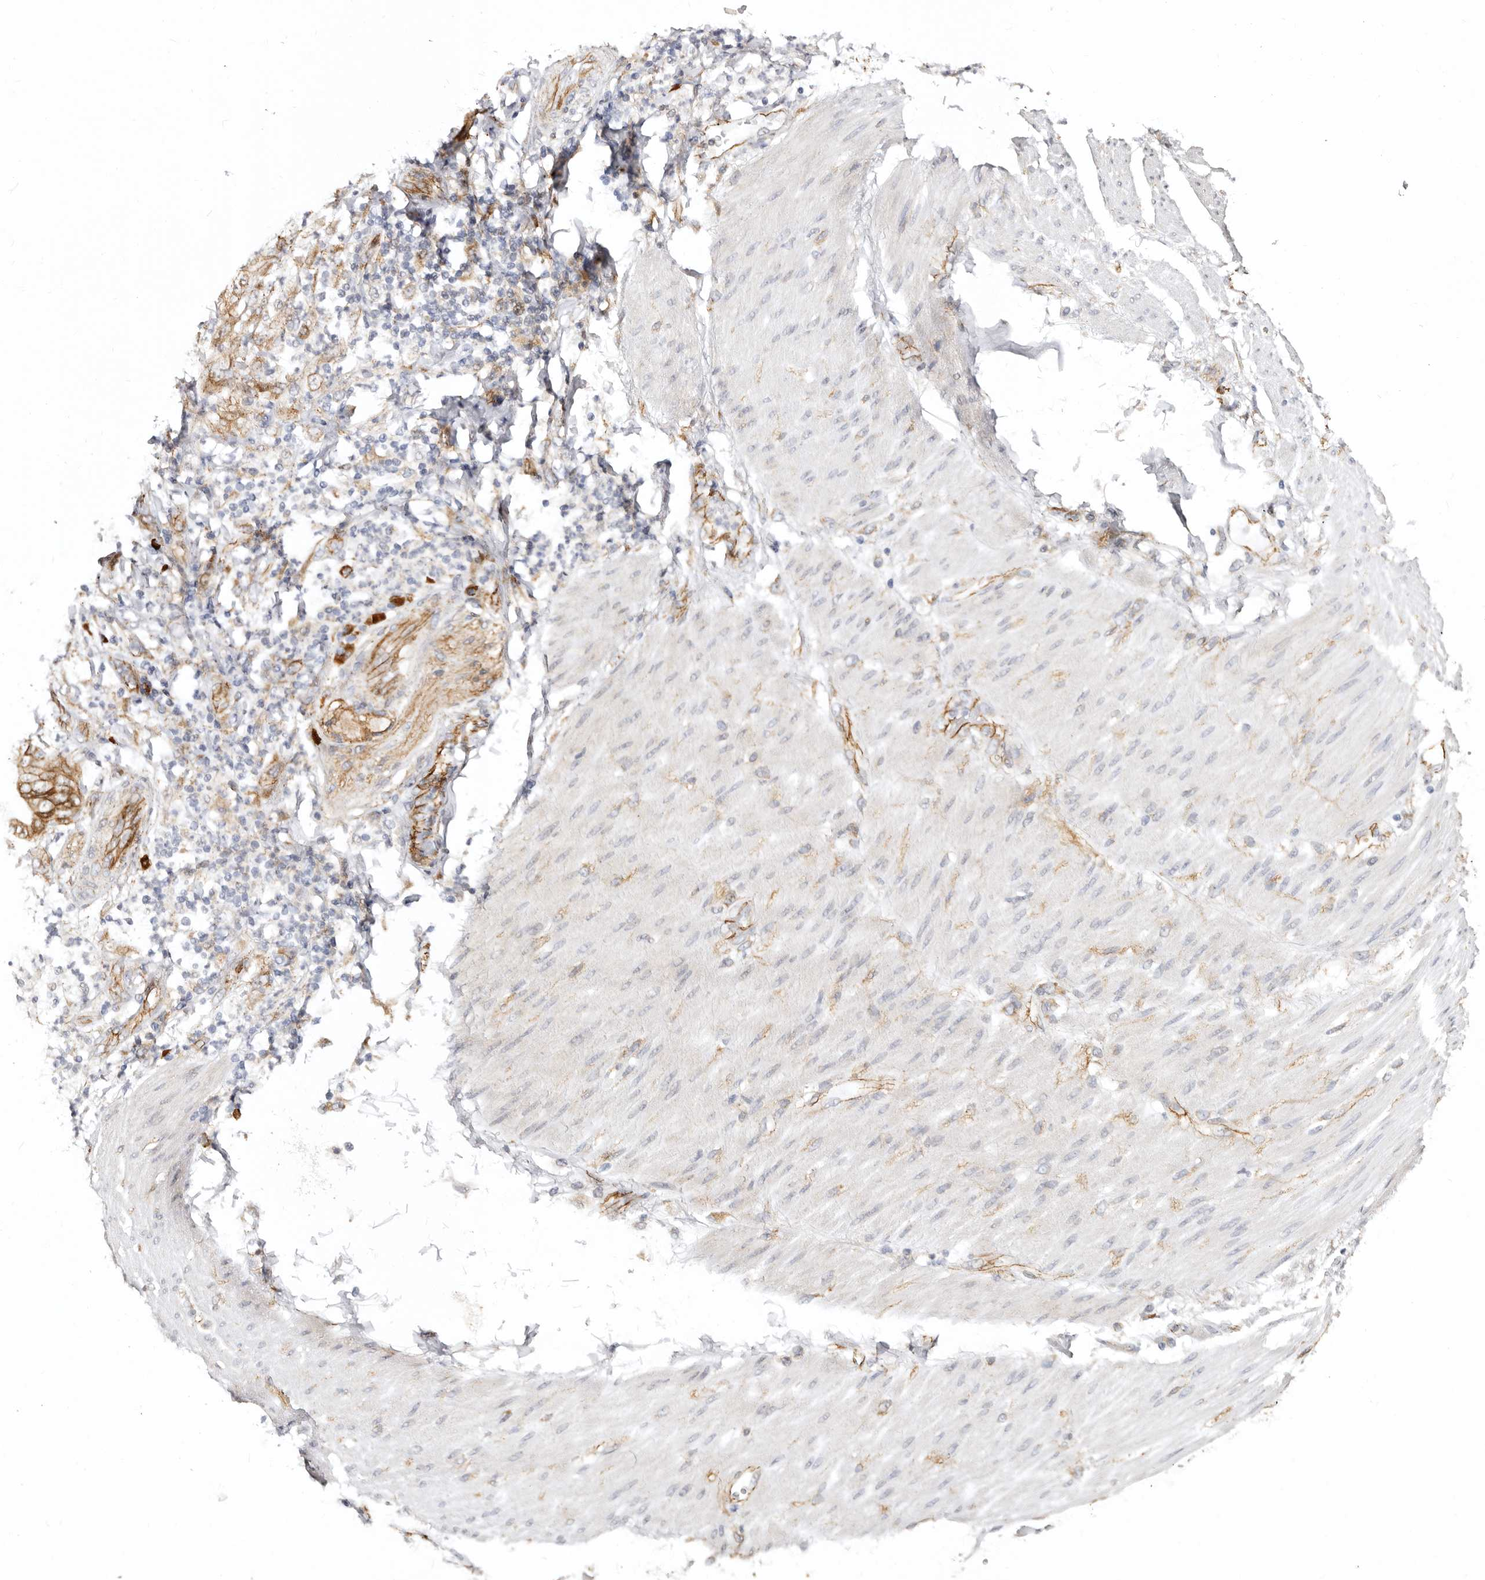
{"staining": {"intensity": "moderate", "quantity": ">75%", "location": "cytoplasmic/membranous"}, "tissue": "stomach cancer", "cell_type": "Tumor cells", "image_type": "cancer", "snomed": [{"axis": "morphology", "description": "Adenocarcinoma, NOS"}, {"axis": "topography", "description": "Stomach"}], "caption": "The histopathology image displays a brown stain indicating the presence of a protein in the cytoplasmic/membranous of tumor cells in adenocarcinoma (stomach).", "gene": "CTNNB1", "patient": {"sex": "female", "age": 73}}